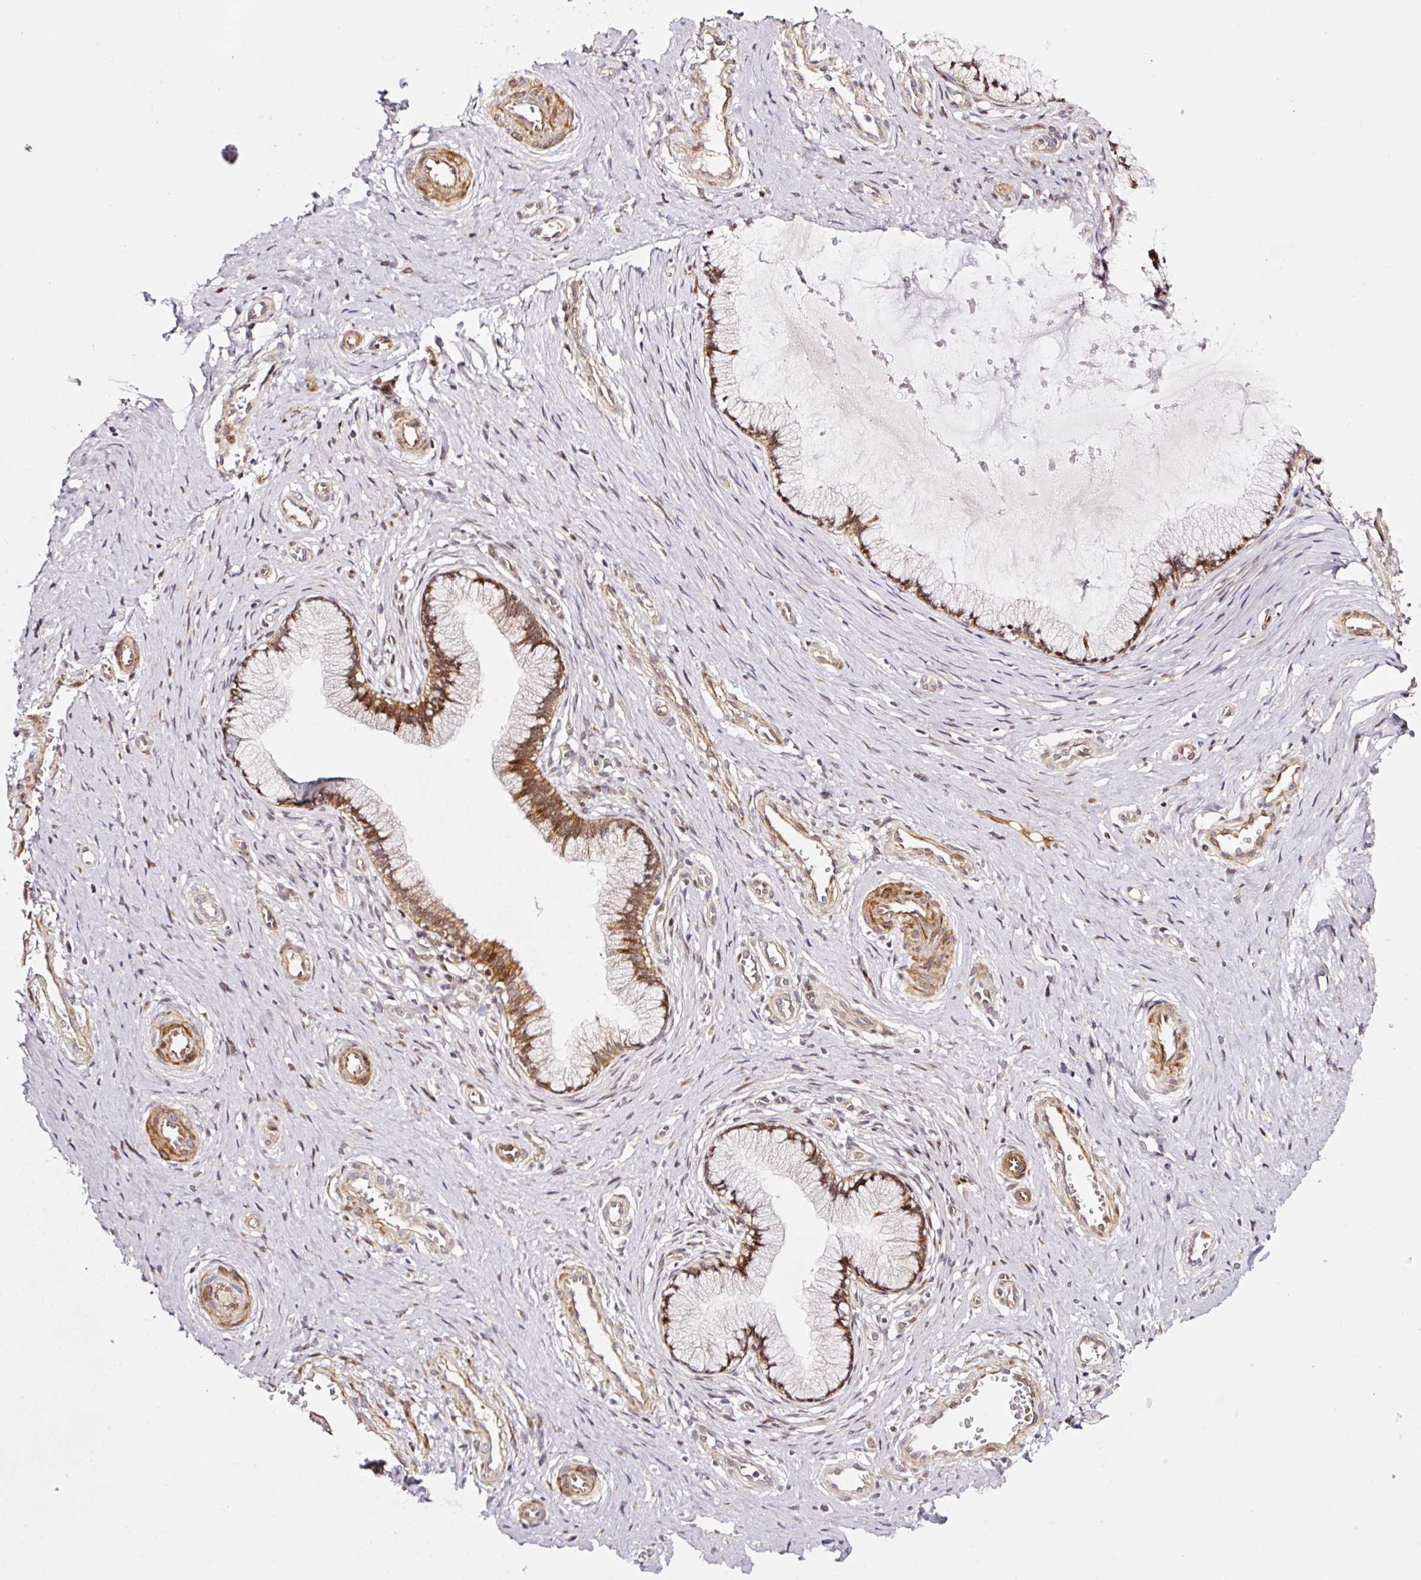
{"staining": {"intensity": "moderate", "quantity": ">75%", "location": "cytoplasmic/membranous"}, "tissue": "cervix", "cell_type": "Glandular cells", "image_type": "normal", "snomed": [{"axis": "morphology", "description": "Normal tissue, NOS"}, {"axis": "topography", "description": "Cervix"}], "caption": "Unremarkable cervix exhibits moderate cytoplasmic/membranous expression in about >75% of glandular cells, visualized by immunohistochemistry.", "gene": "ANKRD20A1", "patient": {"sex": "female", "age": 36}}